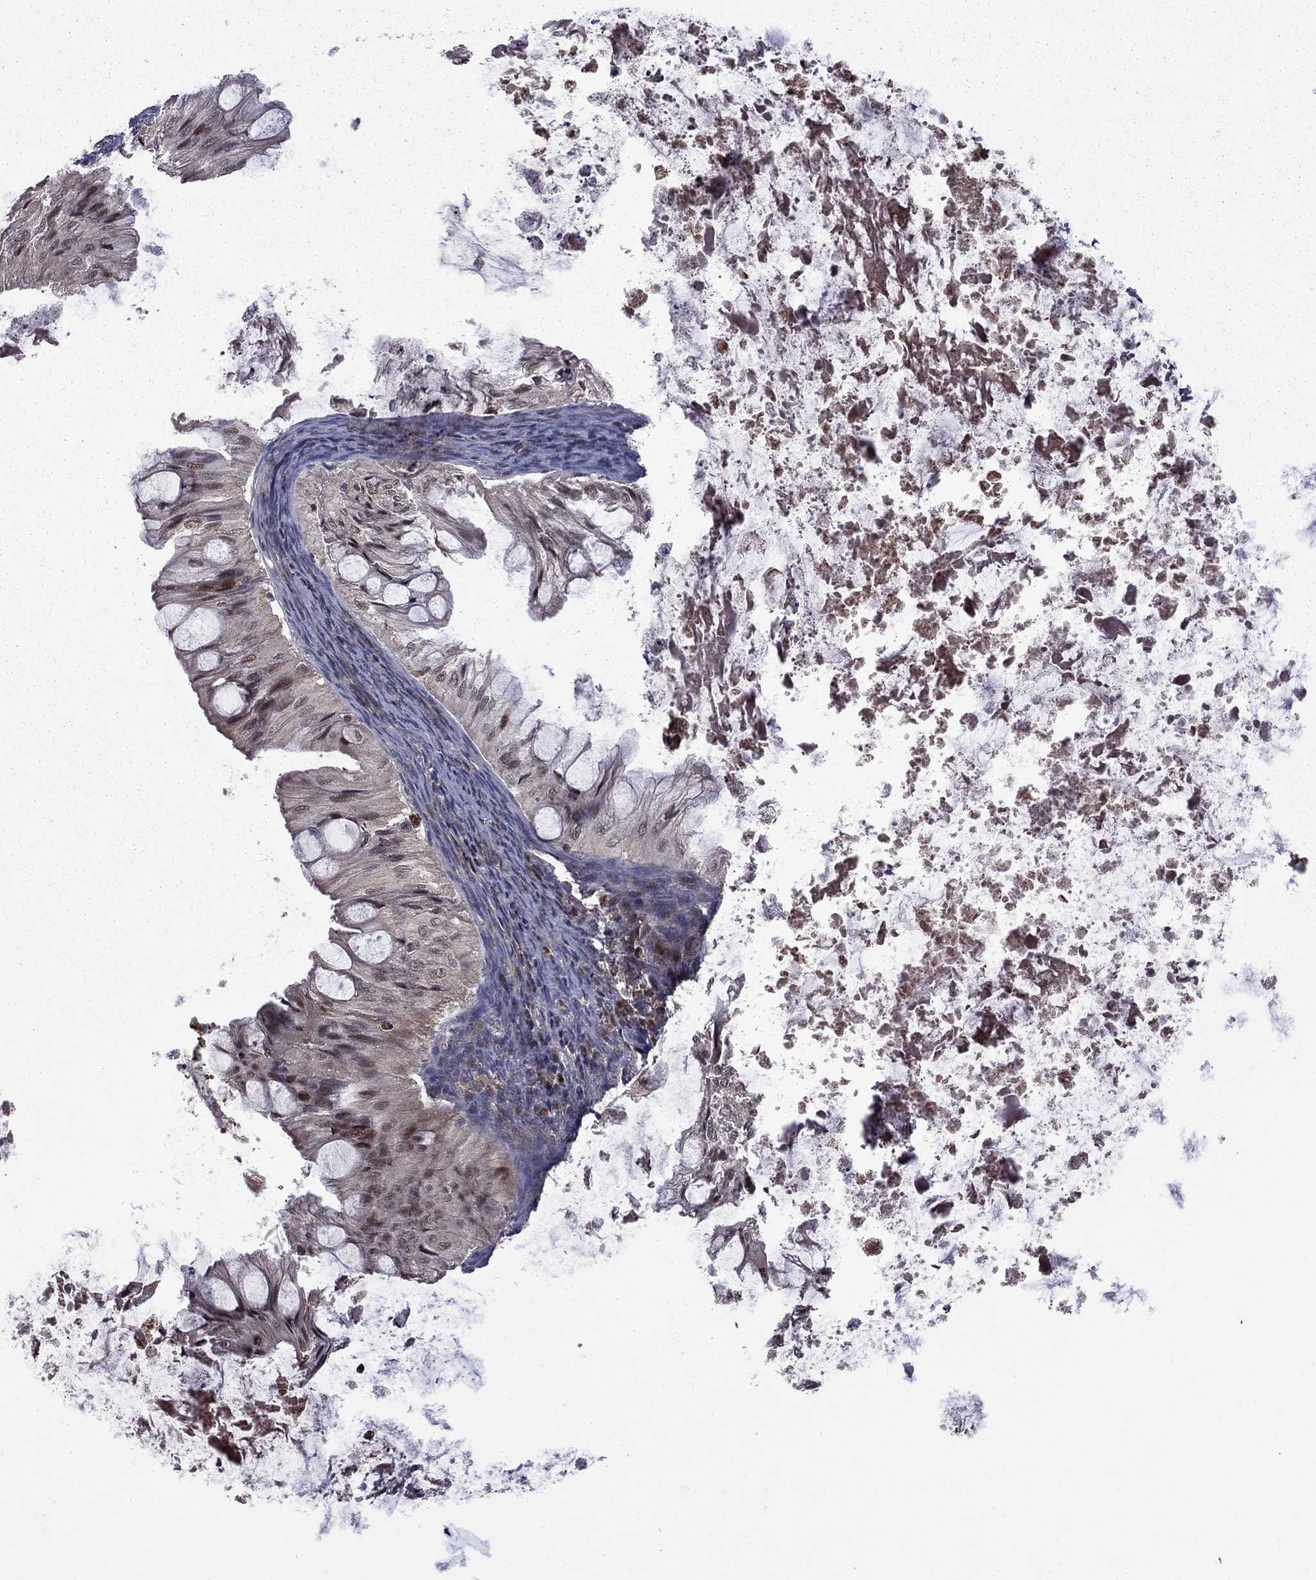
{"staining": {"intensity": "moderate", "quantity": "<25%", "location": "nuclear"}, "tissue": "ovarian cancer", "cell_type": "Tumor cells", "image_type": "cancer", "snomed": [{"axis": "morphology", "description": "Cystadenocarcinoma, mucinous, NOS"}, {"axis": "topography", "description": "Ovary"}], "caption": "Immunohistochemical staining of ovarian mucinous cystadenocarcinoma reveals moderate nuclear protein expression in approximately <25% of tumor cells.", "gene": "IPP", "patient": {"sex": "female", "age": 57}}